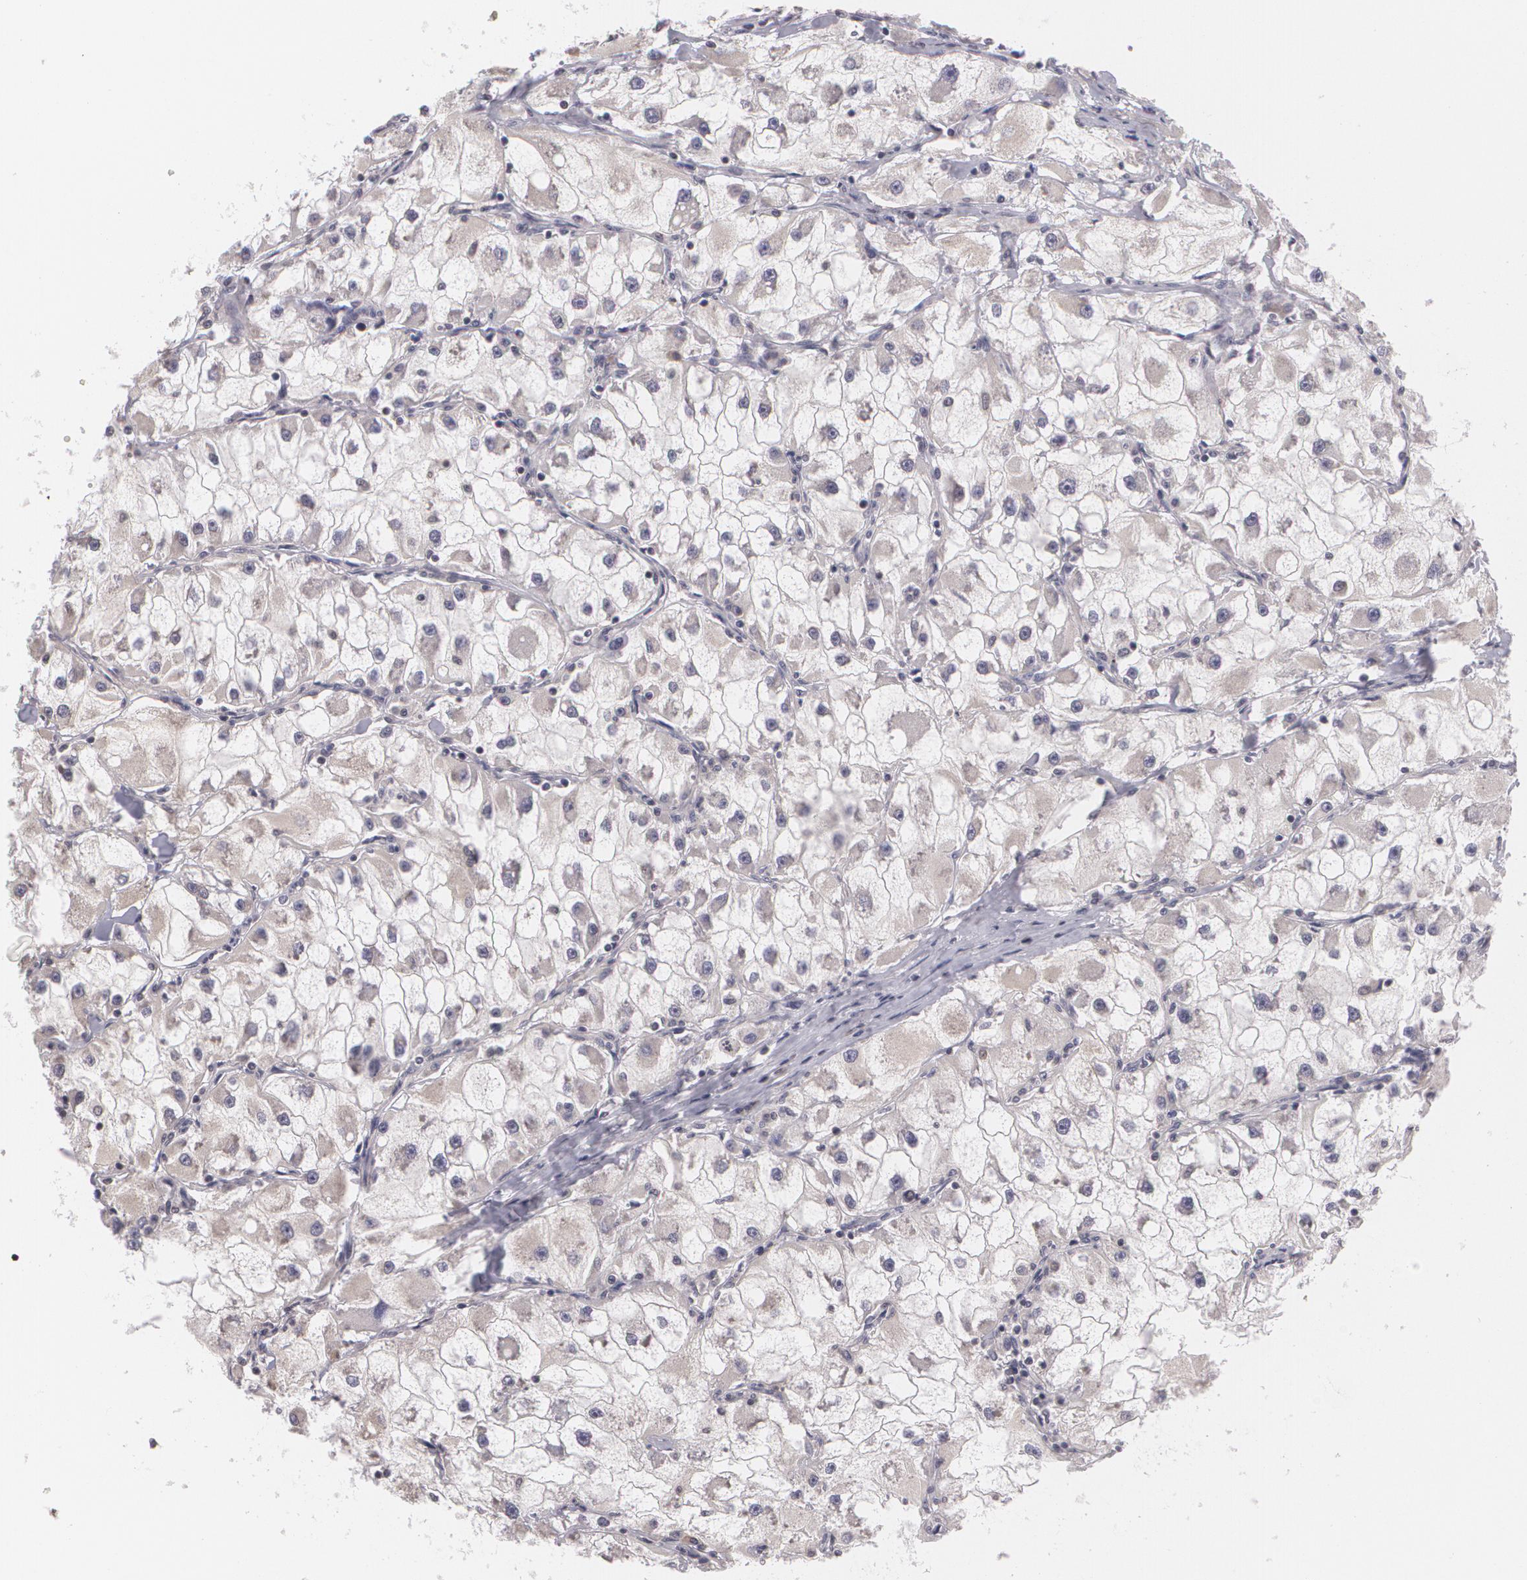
{"staining": {"intensity": "negative", "quantity": "none", "location": "none"}, "tissue": "renal cancer", "cell_type": "Tumor cells", "image_type": "cancer", "snomed": [{"axis": "morphology", "description": "Adenocarcinoma, NOS"}, {"axis": "topography", "description": "Kidney"}], "caption": "This is an immunohistochemistry (IHC) image of renal cancer. There is no positivity in tumor cells.", "gene": "MUC1", "patient": {"sex": "female", "age": 73}}